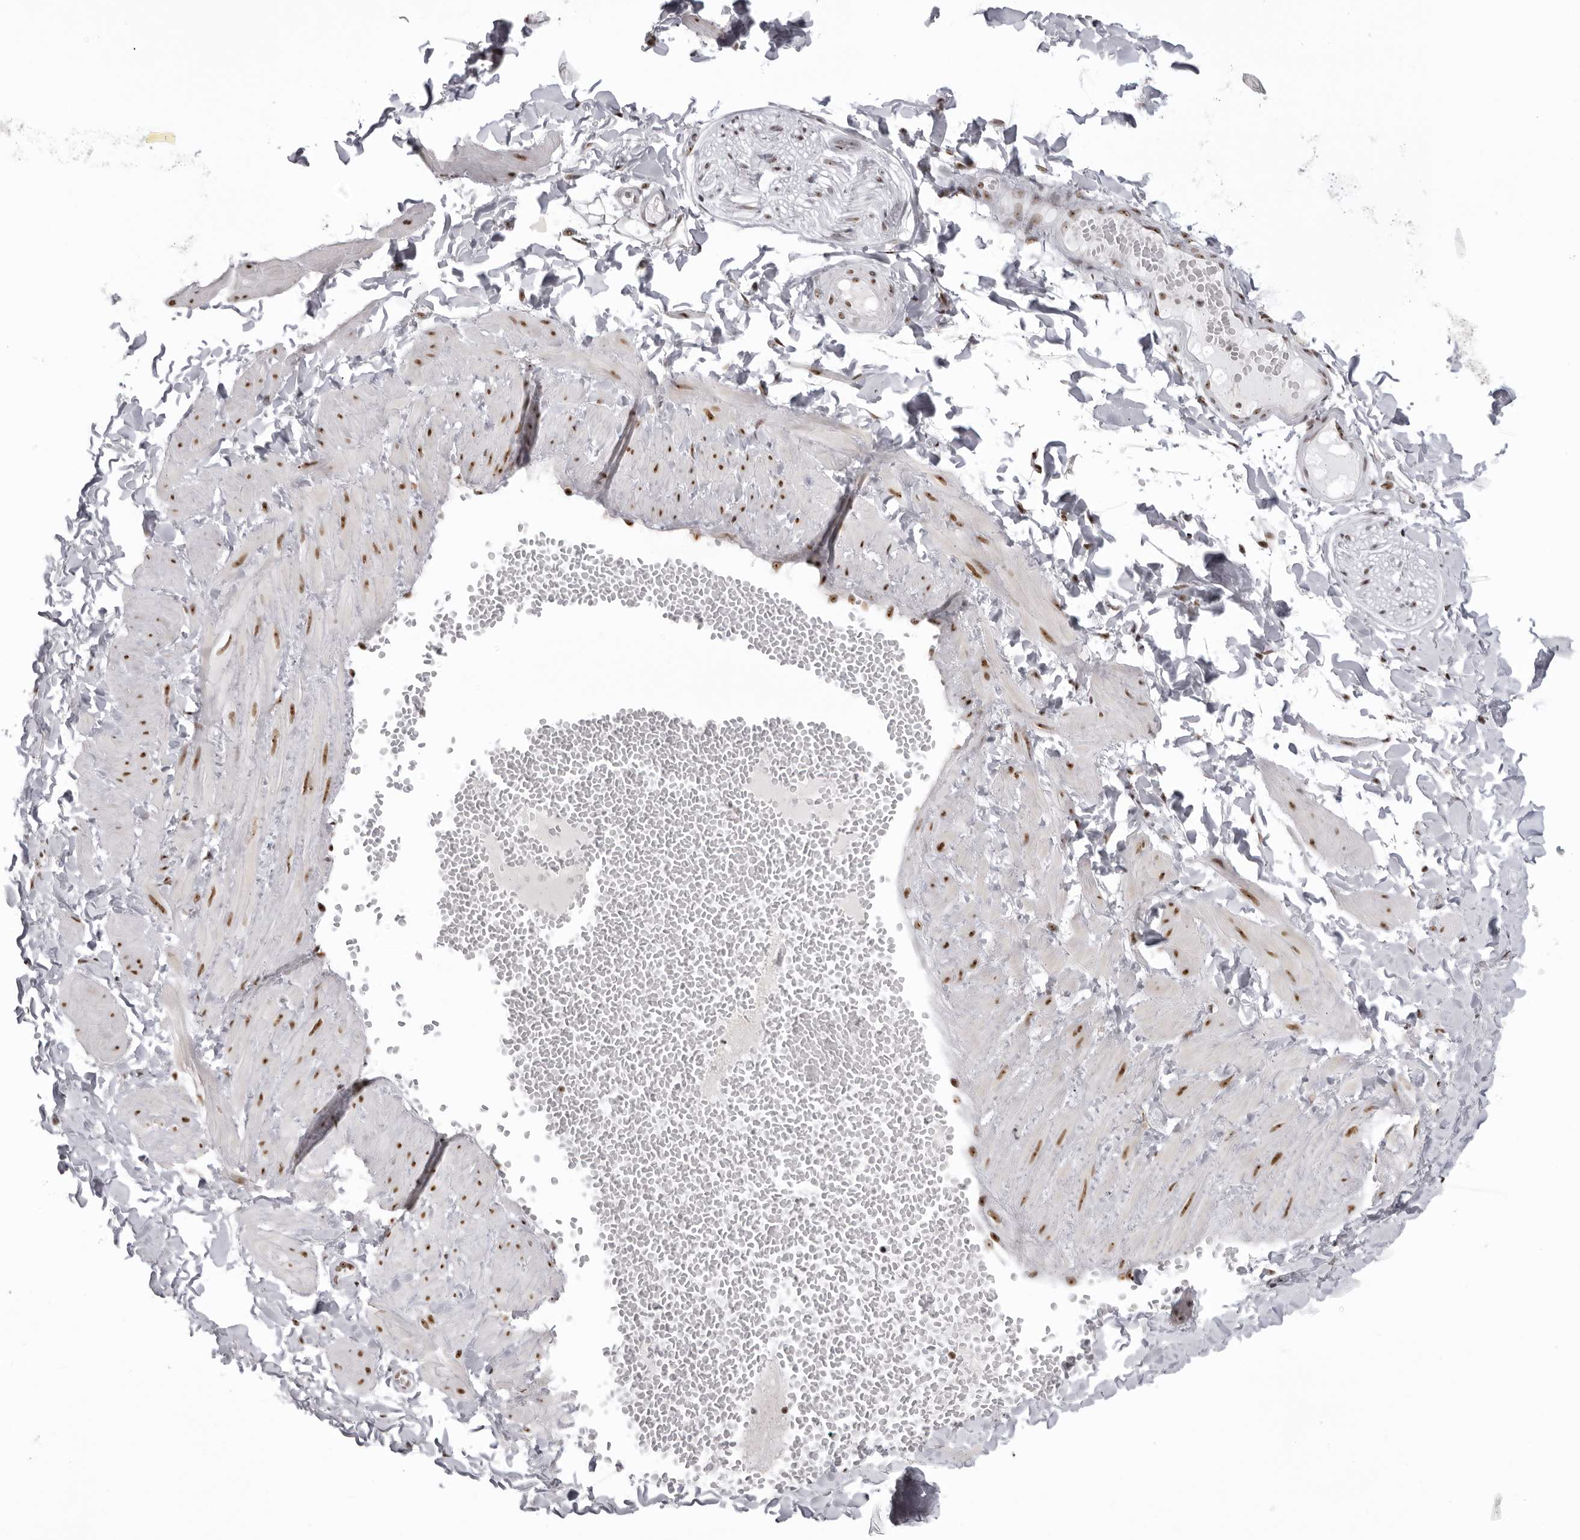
{"staining": {"intensity": "moderate", "quantity": ">75%", "location": "nuclear"}, "tissue": "adipose tissue", "cell_type": "Adipocytes", "image_type": "normal", "snomed": [{"axis": "morphology", "description": "Normal tissue, NOS"}, {"axis": "topography", "description": "Adipose tissue"}, {"axis": "topography", "description": "Vascular tissue"}, {"axis": "topography", "description": "Peripheral nerve tissue"}], "caption": "Immunohistochemistry histopathology image of normal human adipose tissue stained for a protein (brown), which shows medium levels of moderate nuclear staining in approximately >75% of adipocytes.", "gene": "DHX9", "patient": {"sex": "male", "age": 25}}